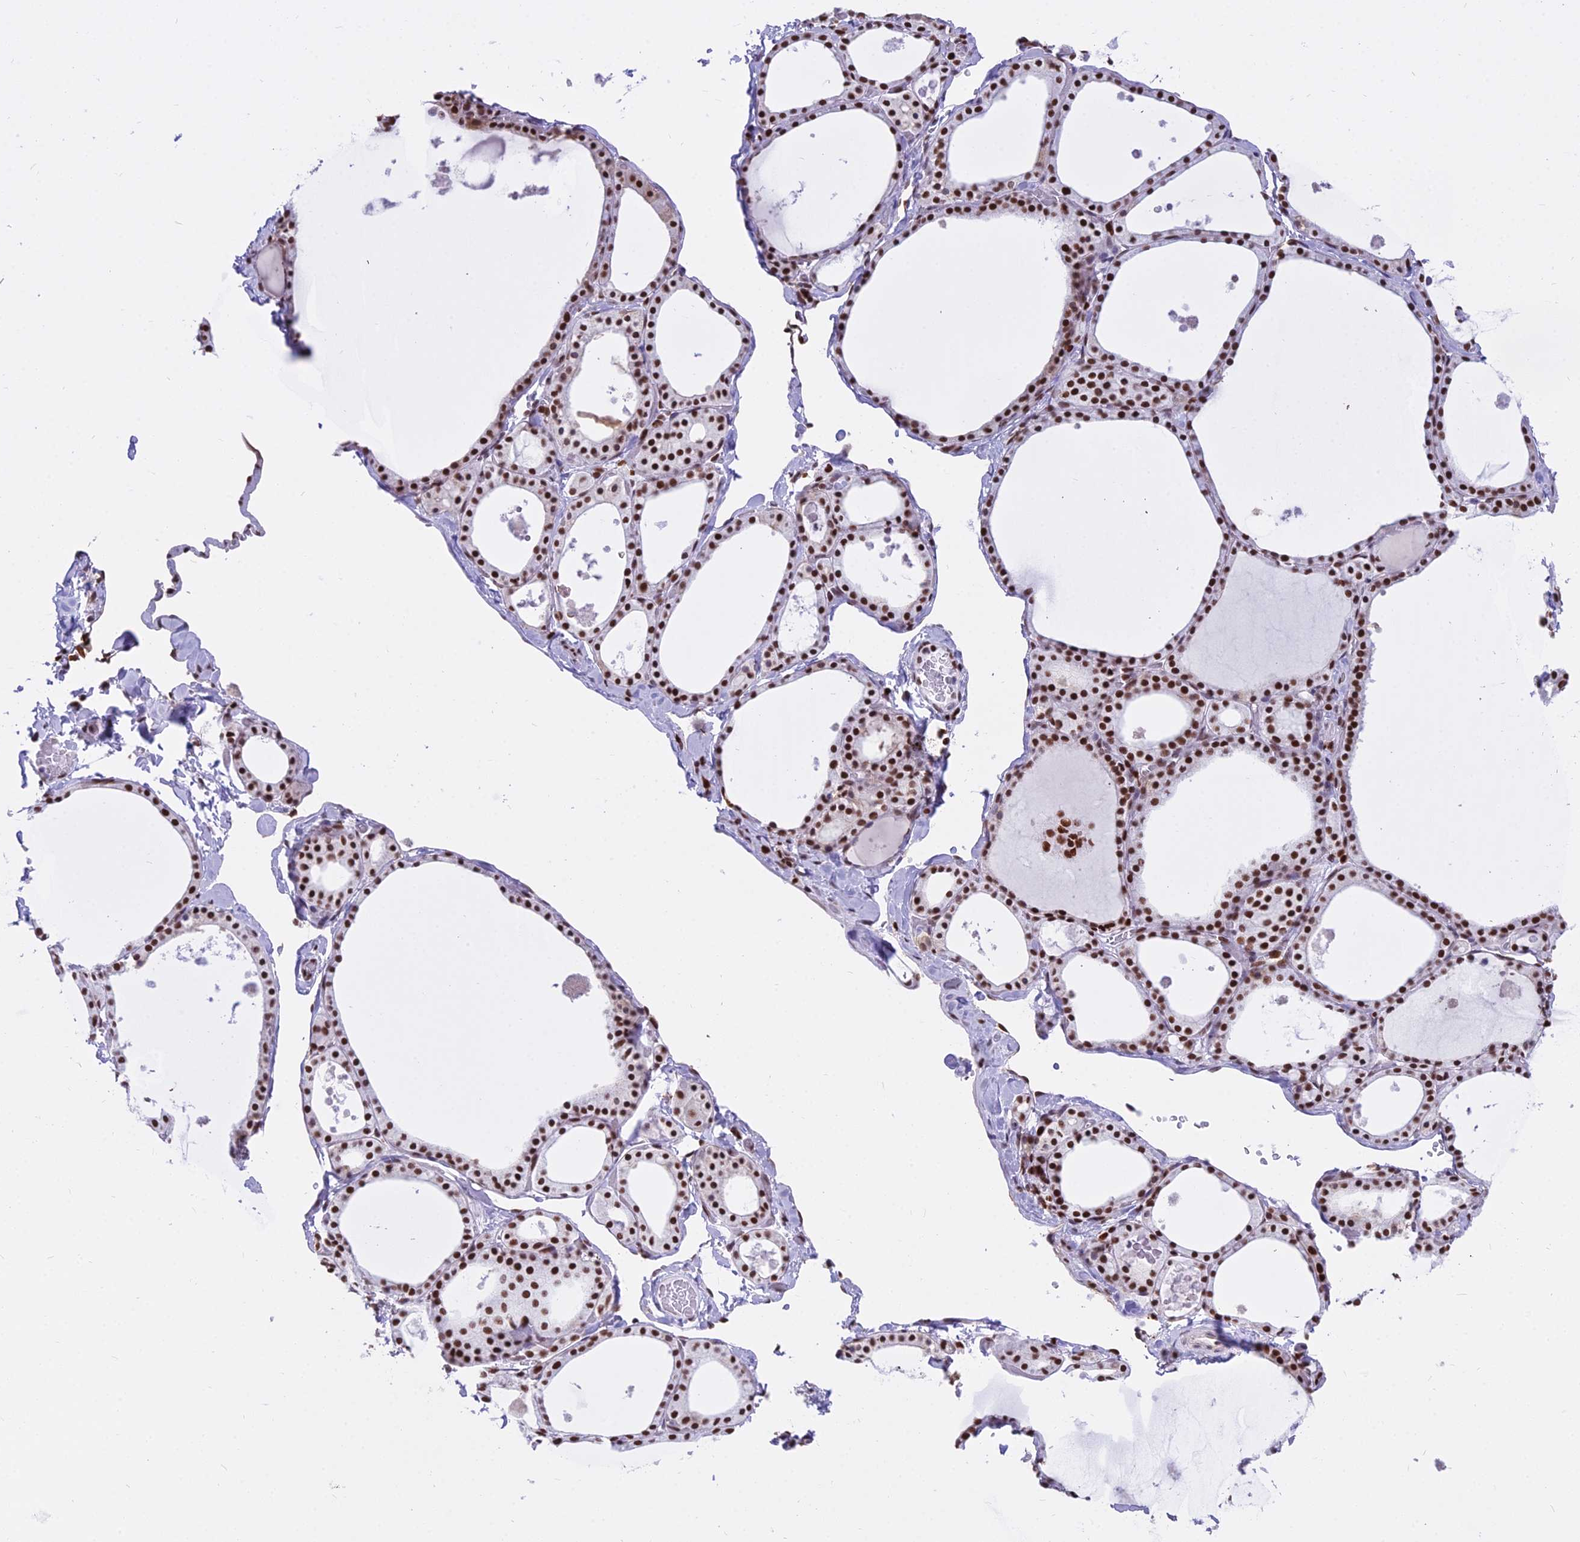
{"staining": {"intensity": "strong", "quantity": ">75%", "location": "nuclear"}, "tissue": "thyroid gland", "cell_type": "Glandular cells", "image_type": "normal", "snomed": [{"axis": "morphology", "description": "Normal tissue, NOS"}, {"axis": "topography", "description": "Thyroid gland"}], "caption": "Immunohistochemistry (IHC) staining of benign thyroid gland, which exhibits high levels of strong nuclear expression in about >75% of glandular cells indicating strong nuclear protein expression. The staining was performed using DAB (brown) for protein detection and nuclei were counterstained in hematoxylin (blue).", "gene": "PARP1", "patient": {"sex": "male", "age": 56}}